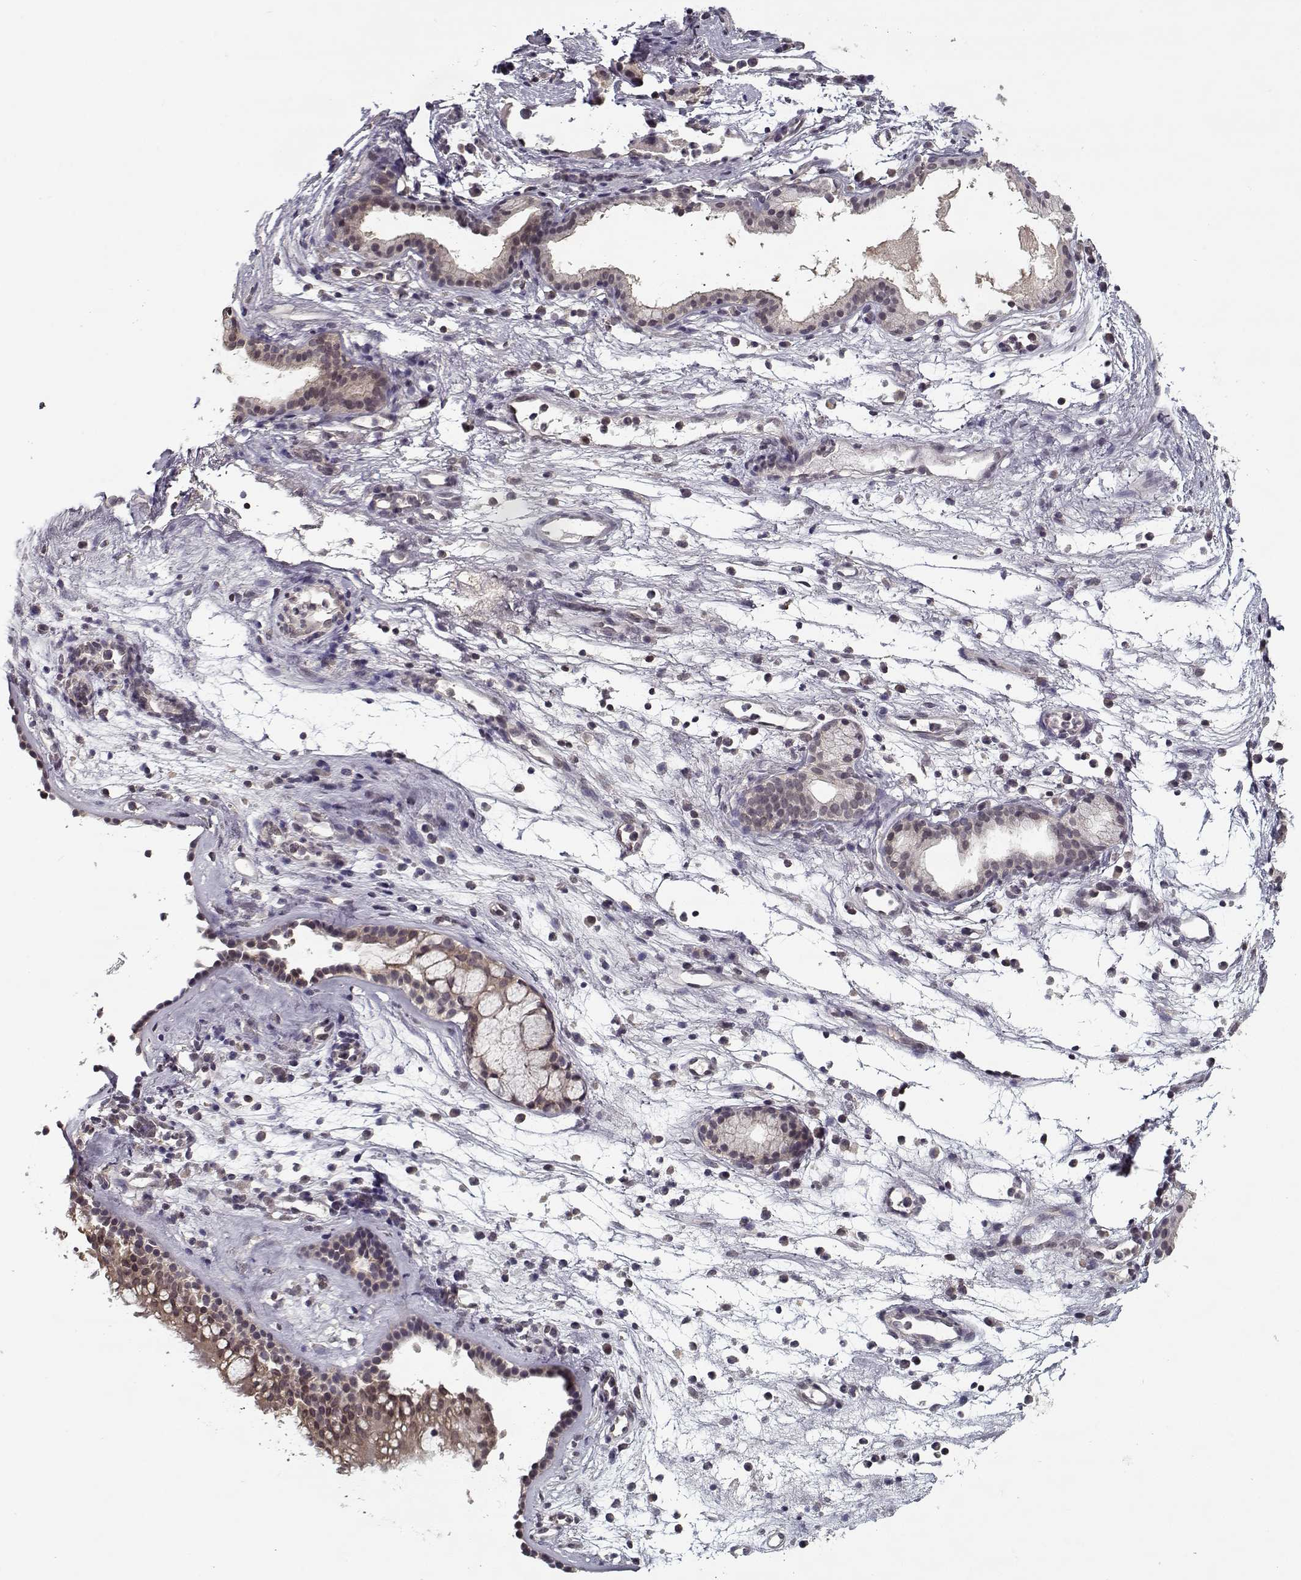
{"staining": {"intensity": "weak", "quantity": "25%-75%", "location": "cytoplasmic/membranous,nuclear"}, "tissue": "nasopharynx", "cell_type": "Respiratory epithelial cells", "image_type": "normal", "snomed": [{"axis": "morphology", "description": "Normal tissue, NOS"}, {"axis": "topography", "description": "Nasopharynx"}], "caption": "Weak cytoplasmic/membranous,nuclear positivity is appreciated in about 25%-75% of respiratory epithelial cells in benign nasopharynx.", "gene": "TESPA1", "patient": {"sex": "male", "age": 77}}